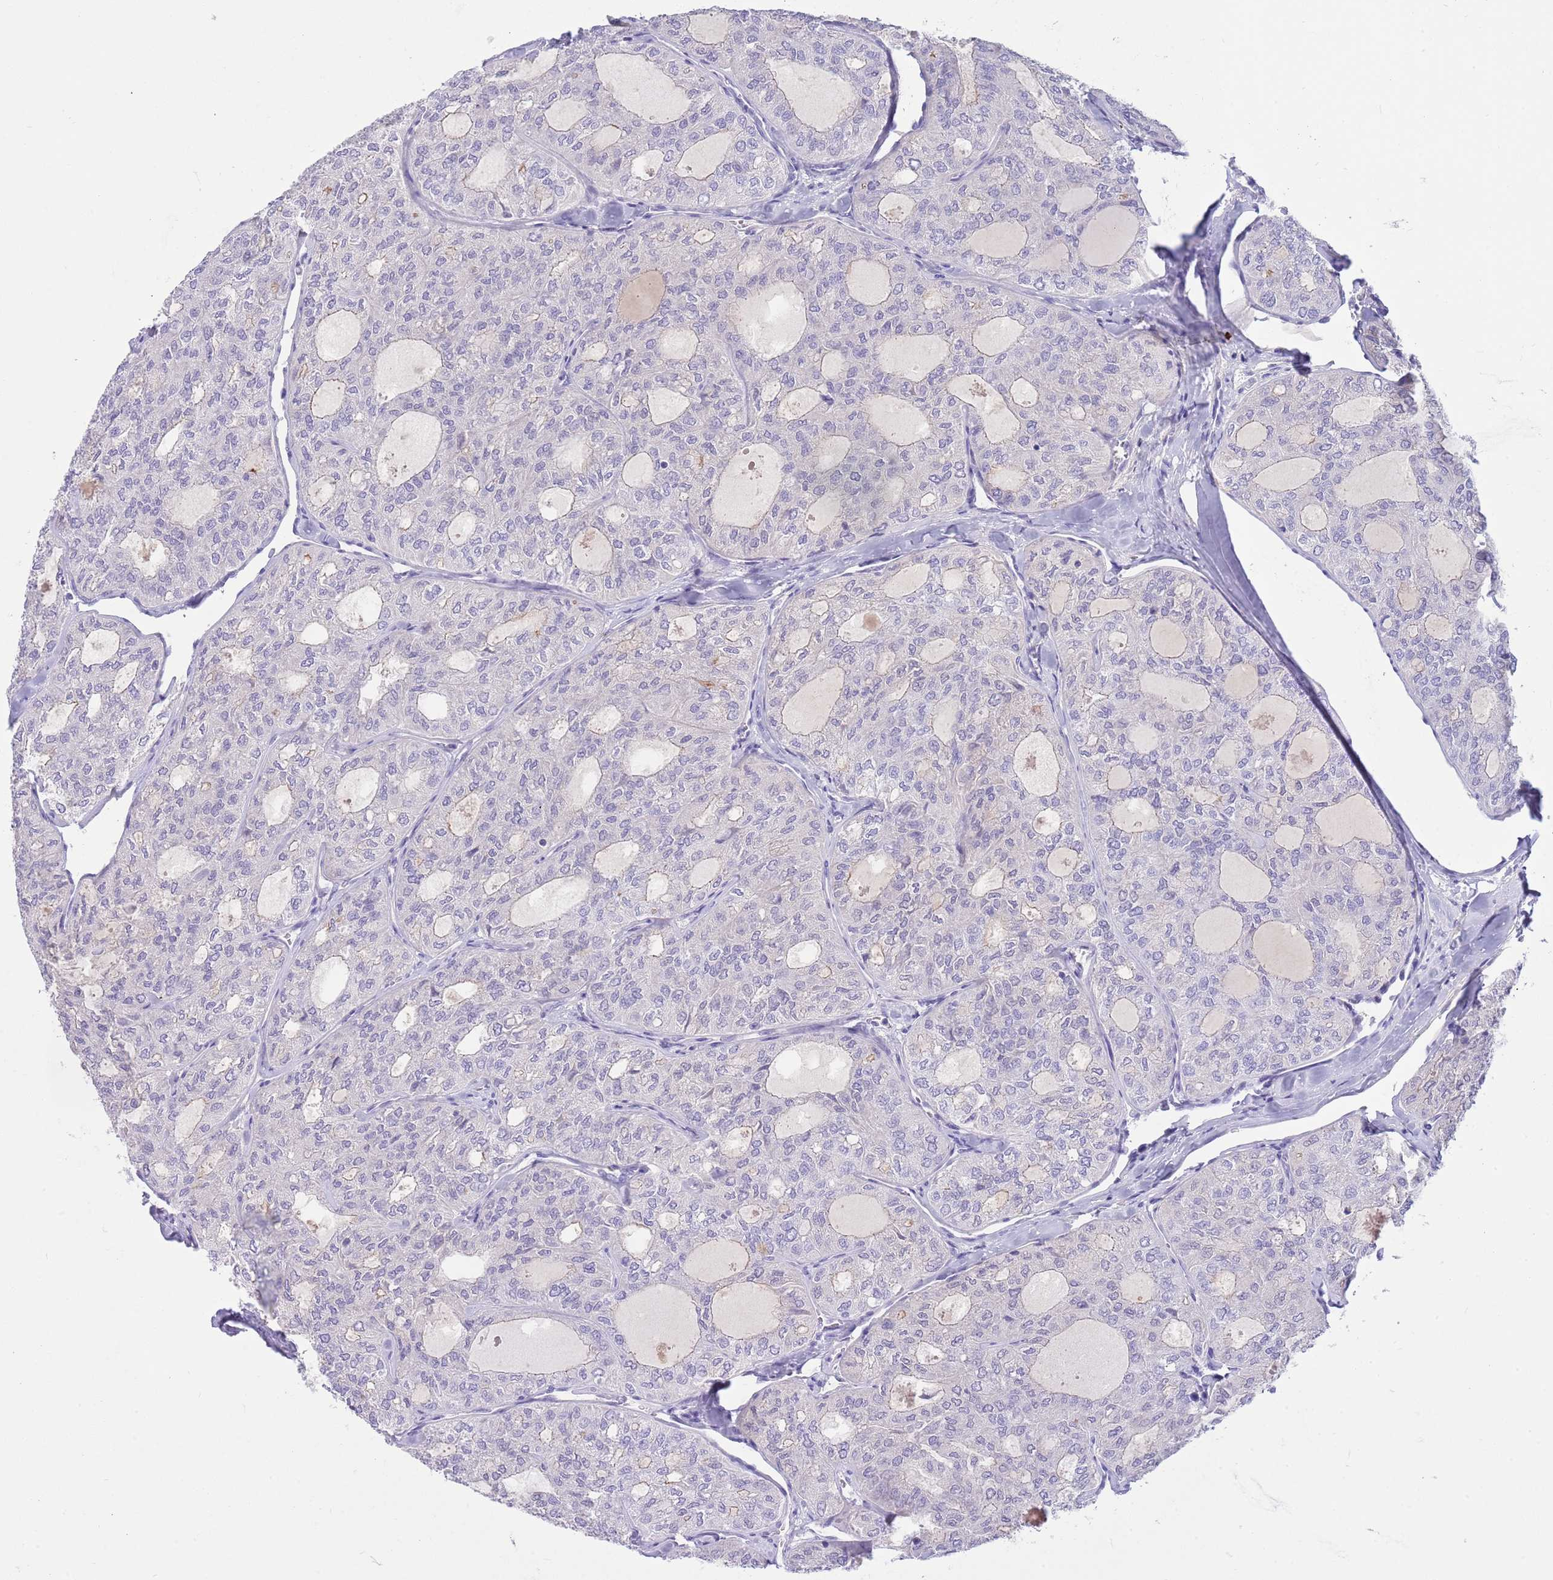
{"staining": {"intensity": "negative", "quantity": "none", "location": "none"}, "tissue": "thyroid cancer", "cell_type": "Tumor cells", "image_type": "cancer", "snomed": [{"axis": "morphology", "description": "Follicular adenoma carcinoma, NOS"}, {"axis": "topography", "description": "Thyroid gland"}], "caption": "This is a histopathology image of IHC staining of thyroid follicular adenoma carcinoma, which shows no staining in tumor cells. (Immunohistochemistry, brightfield microscopy, high magnification).", "gene": "LEPROTL1", "patient": {"sex": "male", "age": 75}}